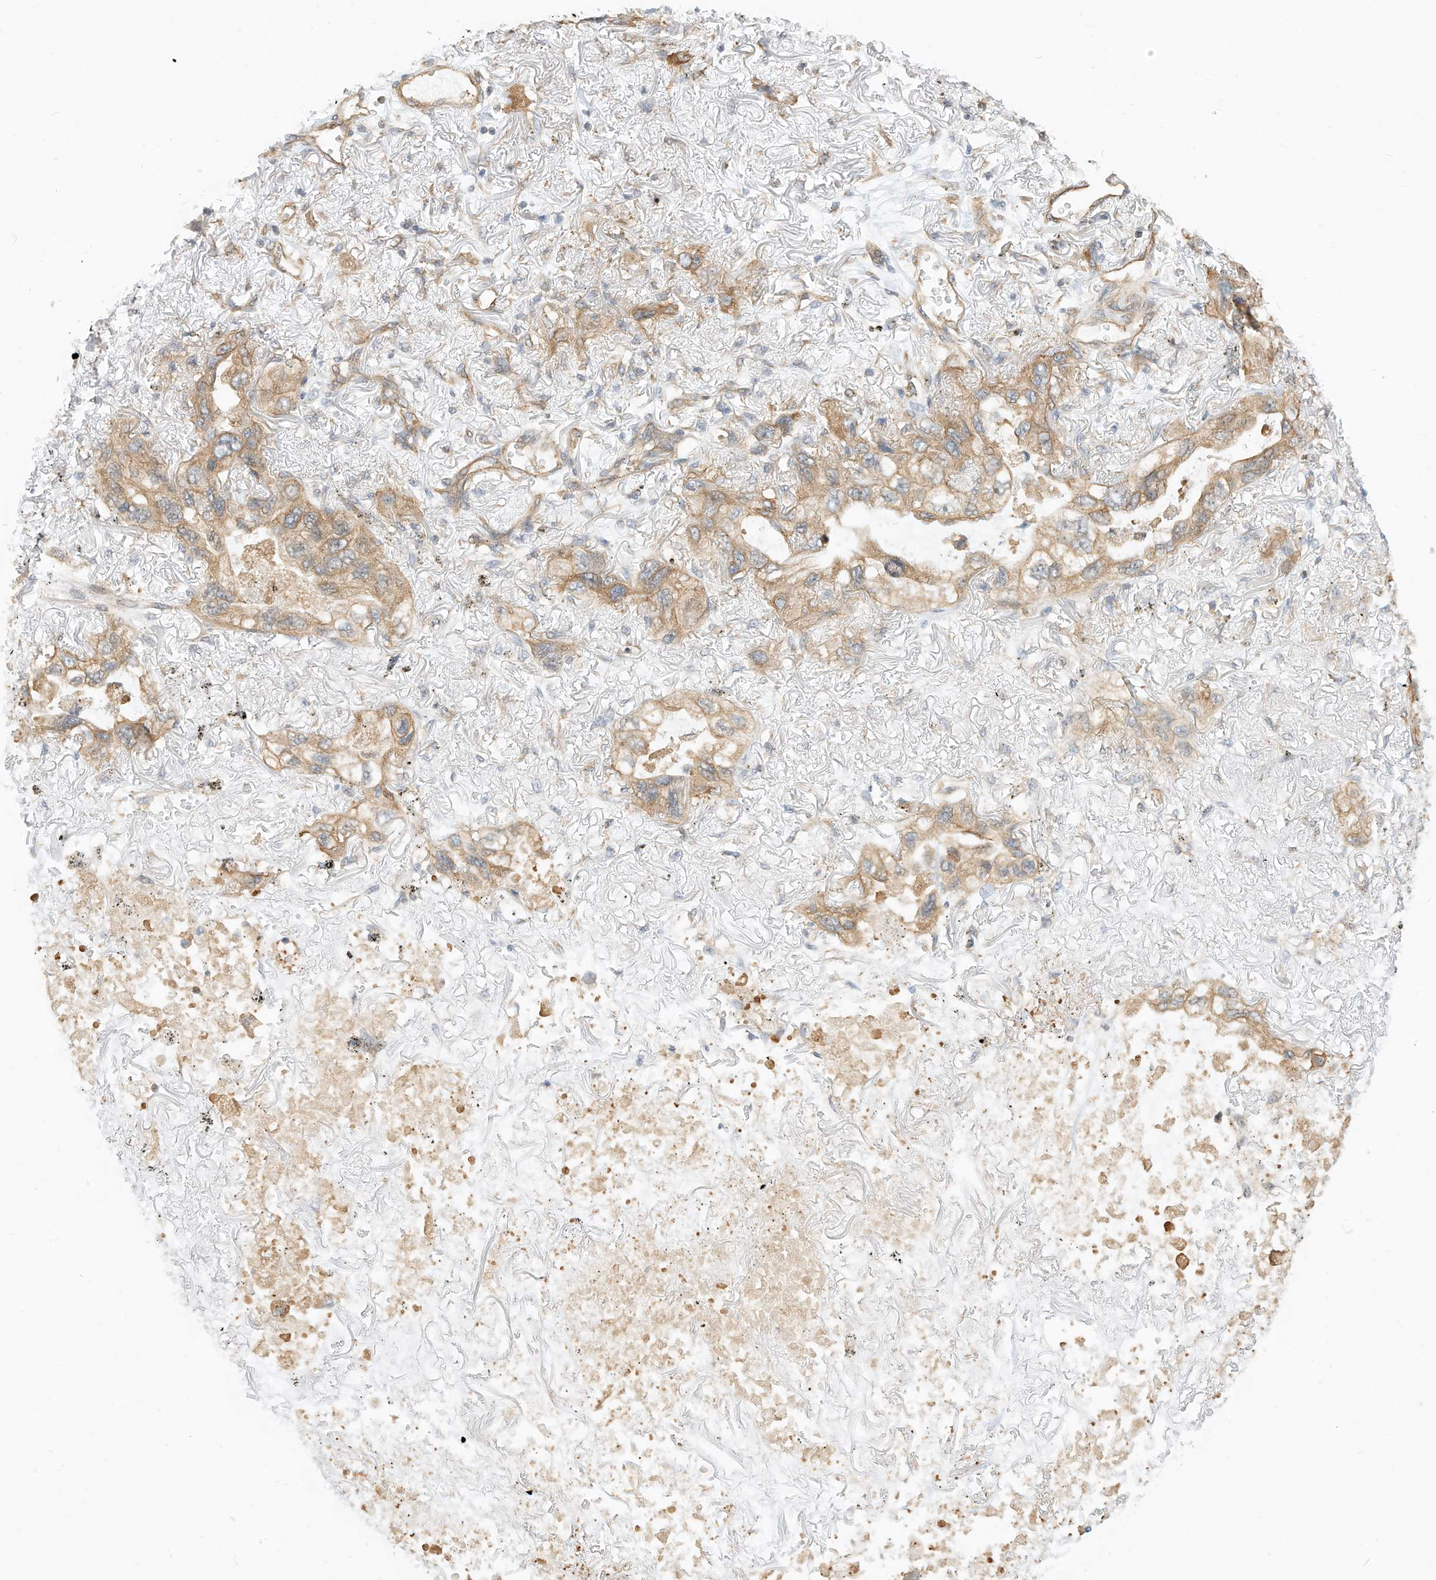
{"staining": {"intensity": "weak", "quantity": ">75%", "location": "cytoplasmic/membranous"}, "tissue": "lung cancer", "cell_type": "Tumor cells", "image_type": "cancer", "snomed": [{"axis": "morphology", "description": "Squamous cell carcinoma, NOS"}, {"axis": "topography", "description": "Lung"}], "caption": "Protein staining by immunohistochemistry (IHC) reveals weak cytoplasmic/membranous expression in about >75% of tumor cells in lung squamous cell carcinoma. The protein of interest is stained brown, and the nuclei are stained in blue (DAB (3,3'-diaminobenzidine) IHC with brightfield microscopy, high magnification).", "gene": "OFD1", "patient": {"sex": "female", "age": 73}}